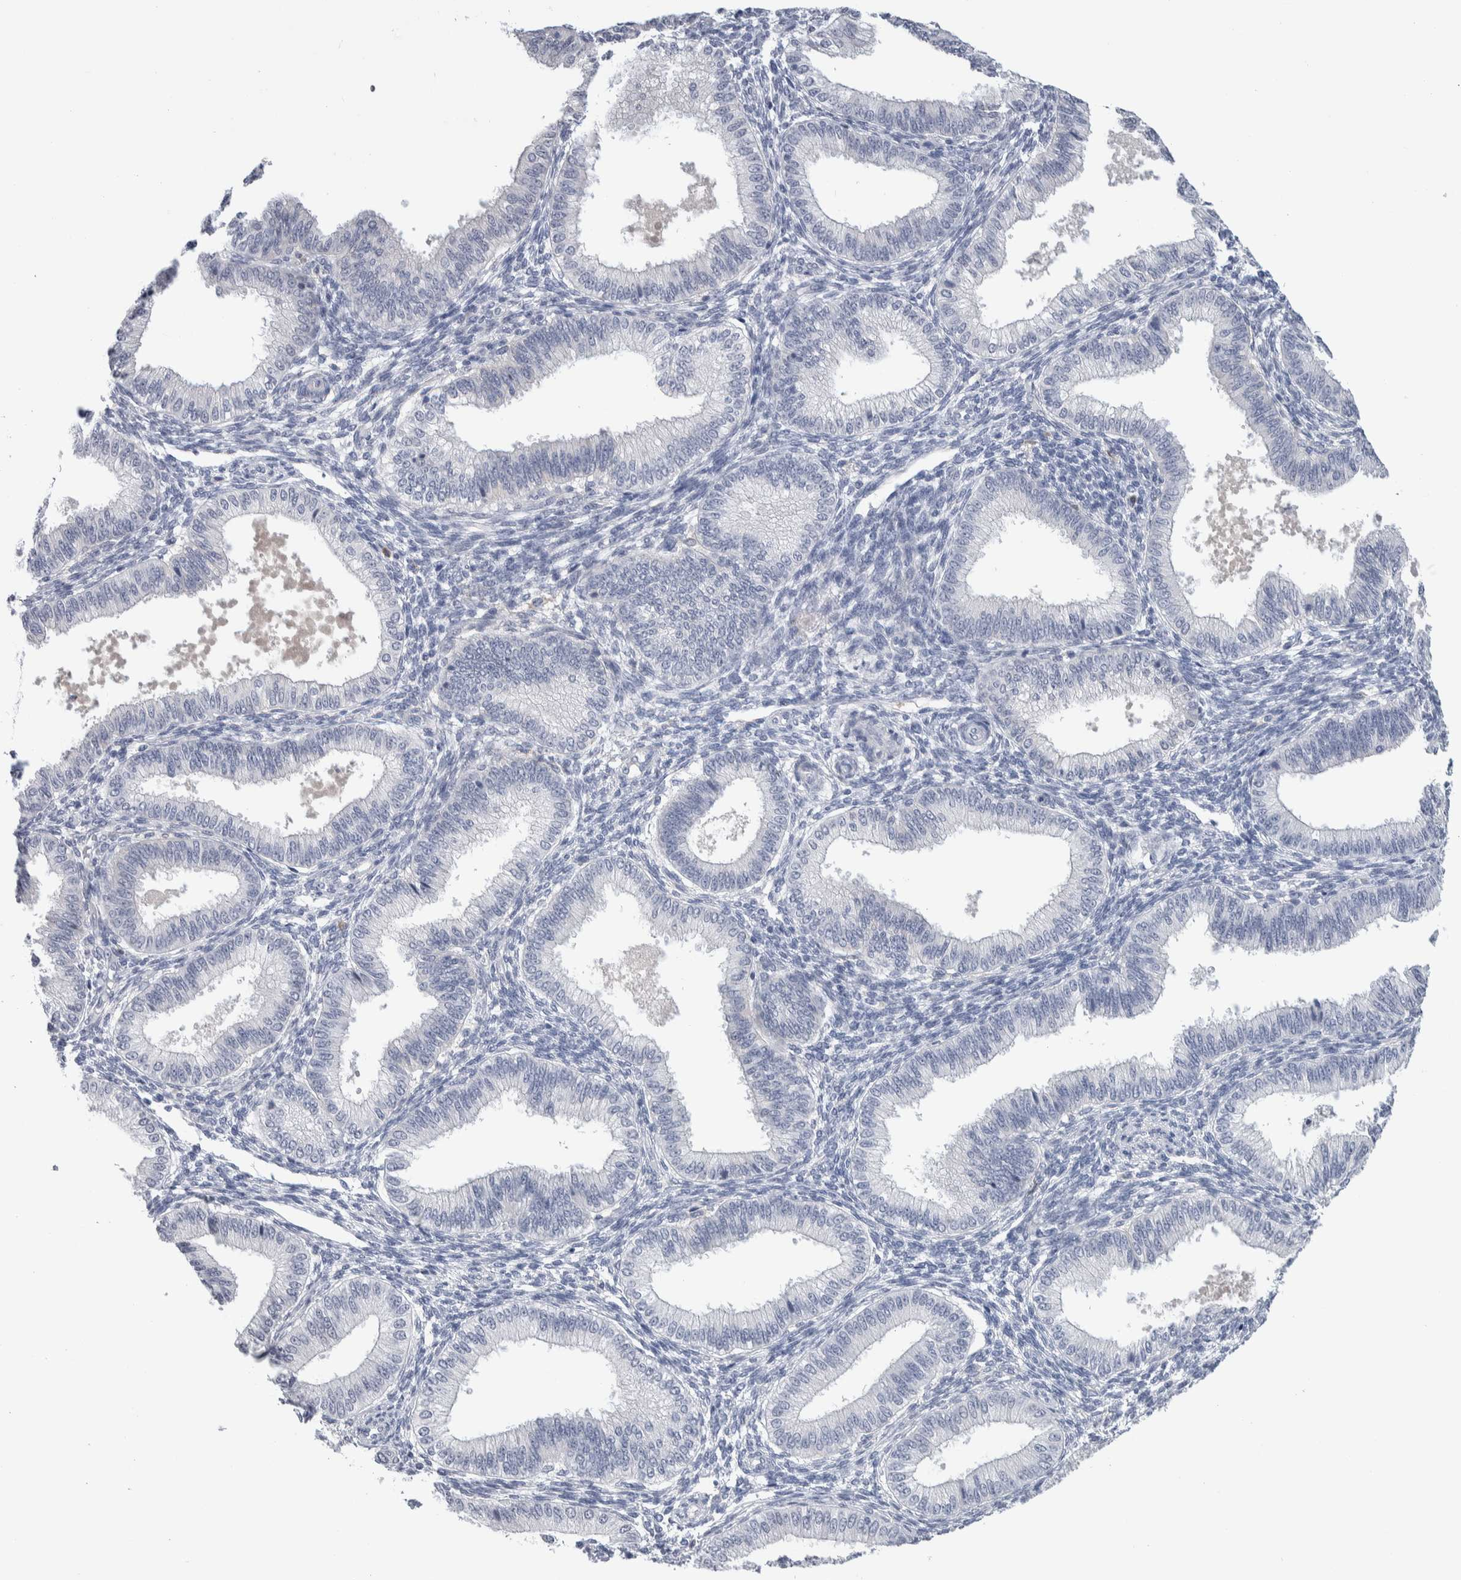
{"staining": {"intensity": "negative", "quantity": "none", "location": "none"}, "tissue": "endometrium", "cell_type": "Cells in endometrial stroma", "image_type": "normal", "snomed": [{"axis": "morphology", "description": "Normal tissue, NOS"}, {"axis": "topography", "description": "Endometrium"}], "caption": "Benign endometrium was stained to show a protein in brown. There is no significant staining in cells in endometrial stroma. (DAB (3,3'-diaminobenzidine) immunohistochemistry (IHC) visualized using brightfield microscopy, high magnification).", "gene": "LURAP1L", "patient": {"sex": "female", "age": 39}}